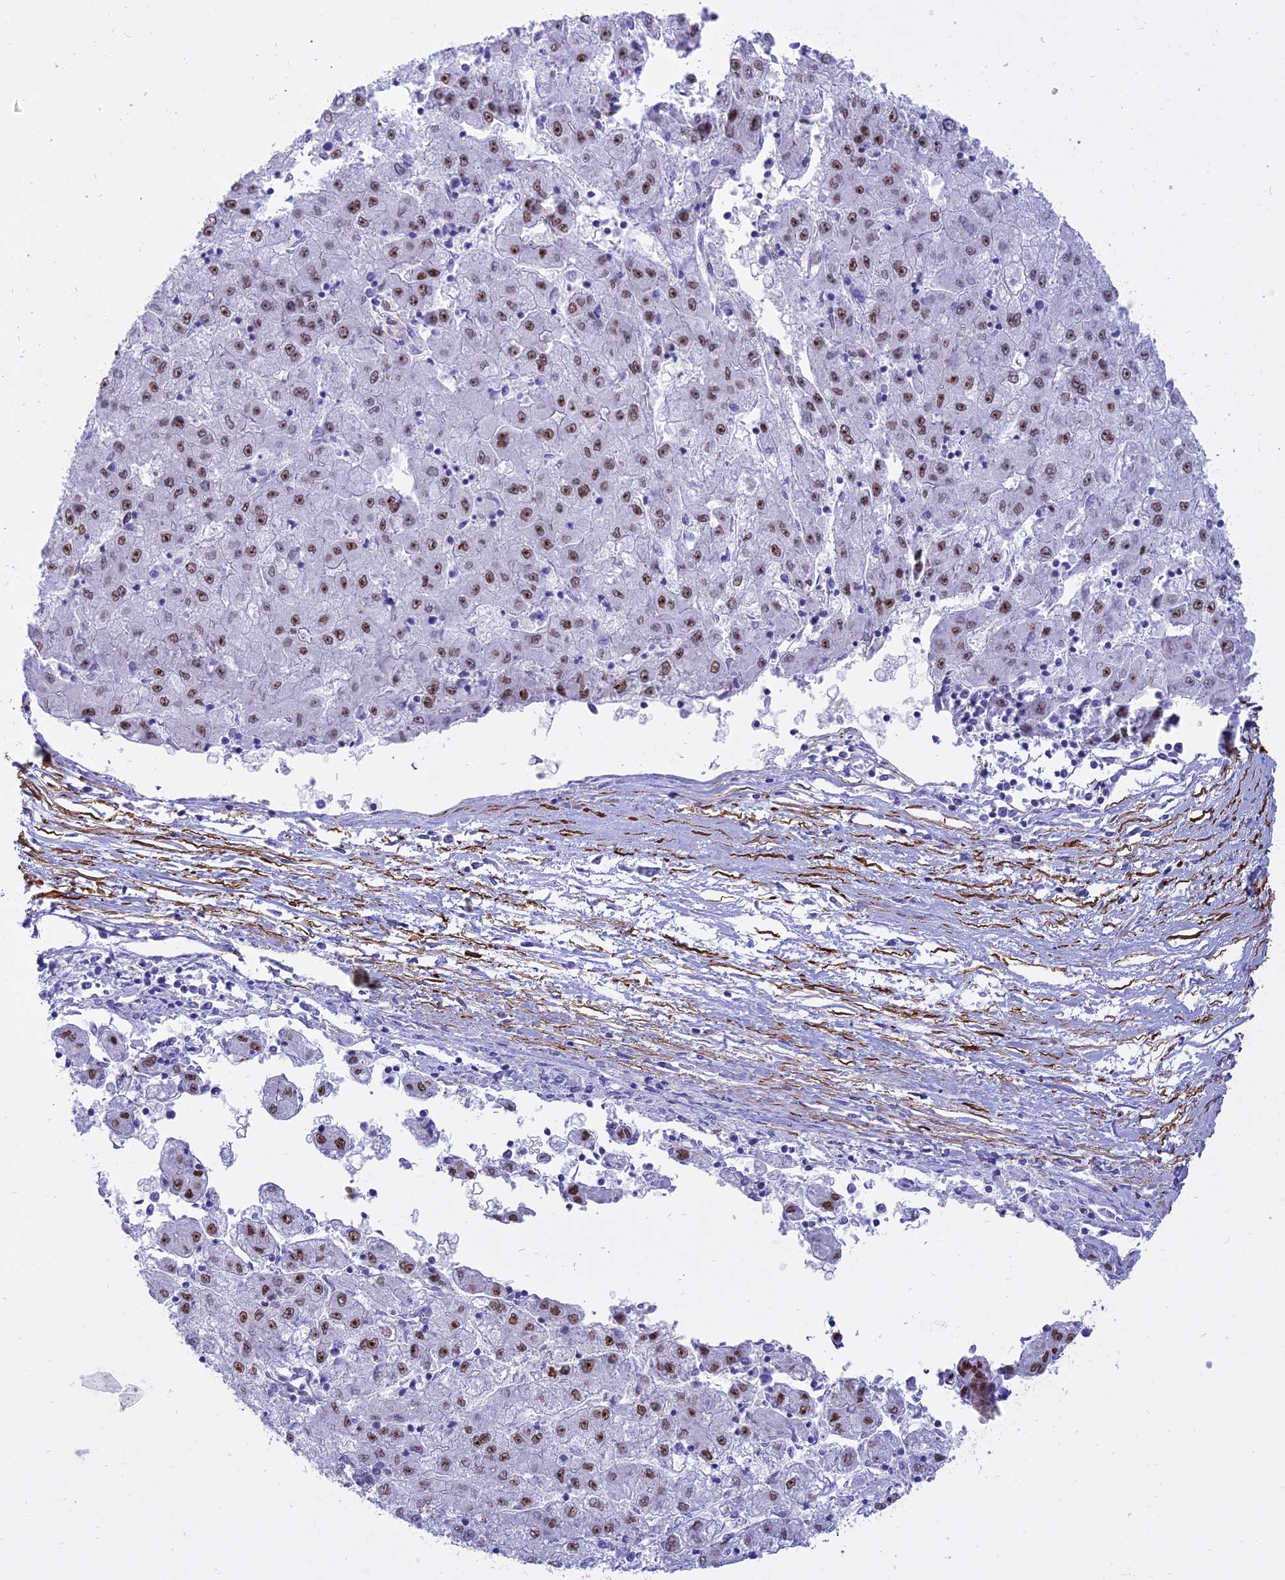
{"staining": {"intensity": "moderate", "quantity": ">75%", "location": "nuclear"}, "tissue": "liver cancer", "cell_type": "Tumor cells", "image_type": "cancer", "snomed": [{"axis": "morphology", "description": "Carcinoma, Hepatocellular, NOS"}, {"axis": "topography", "description": "Liver"}], "caption": "Liver cancer (hepatocellular carcinoma) stained with IHC reveals moderate nuclear expression in about >75% of tumor cells.", "gene": "CENPV", "patient": {"sex": "male", "age": 72}}